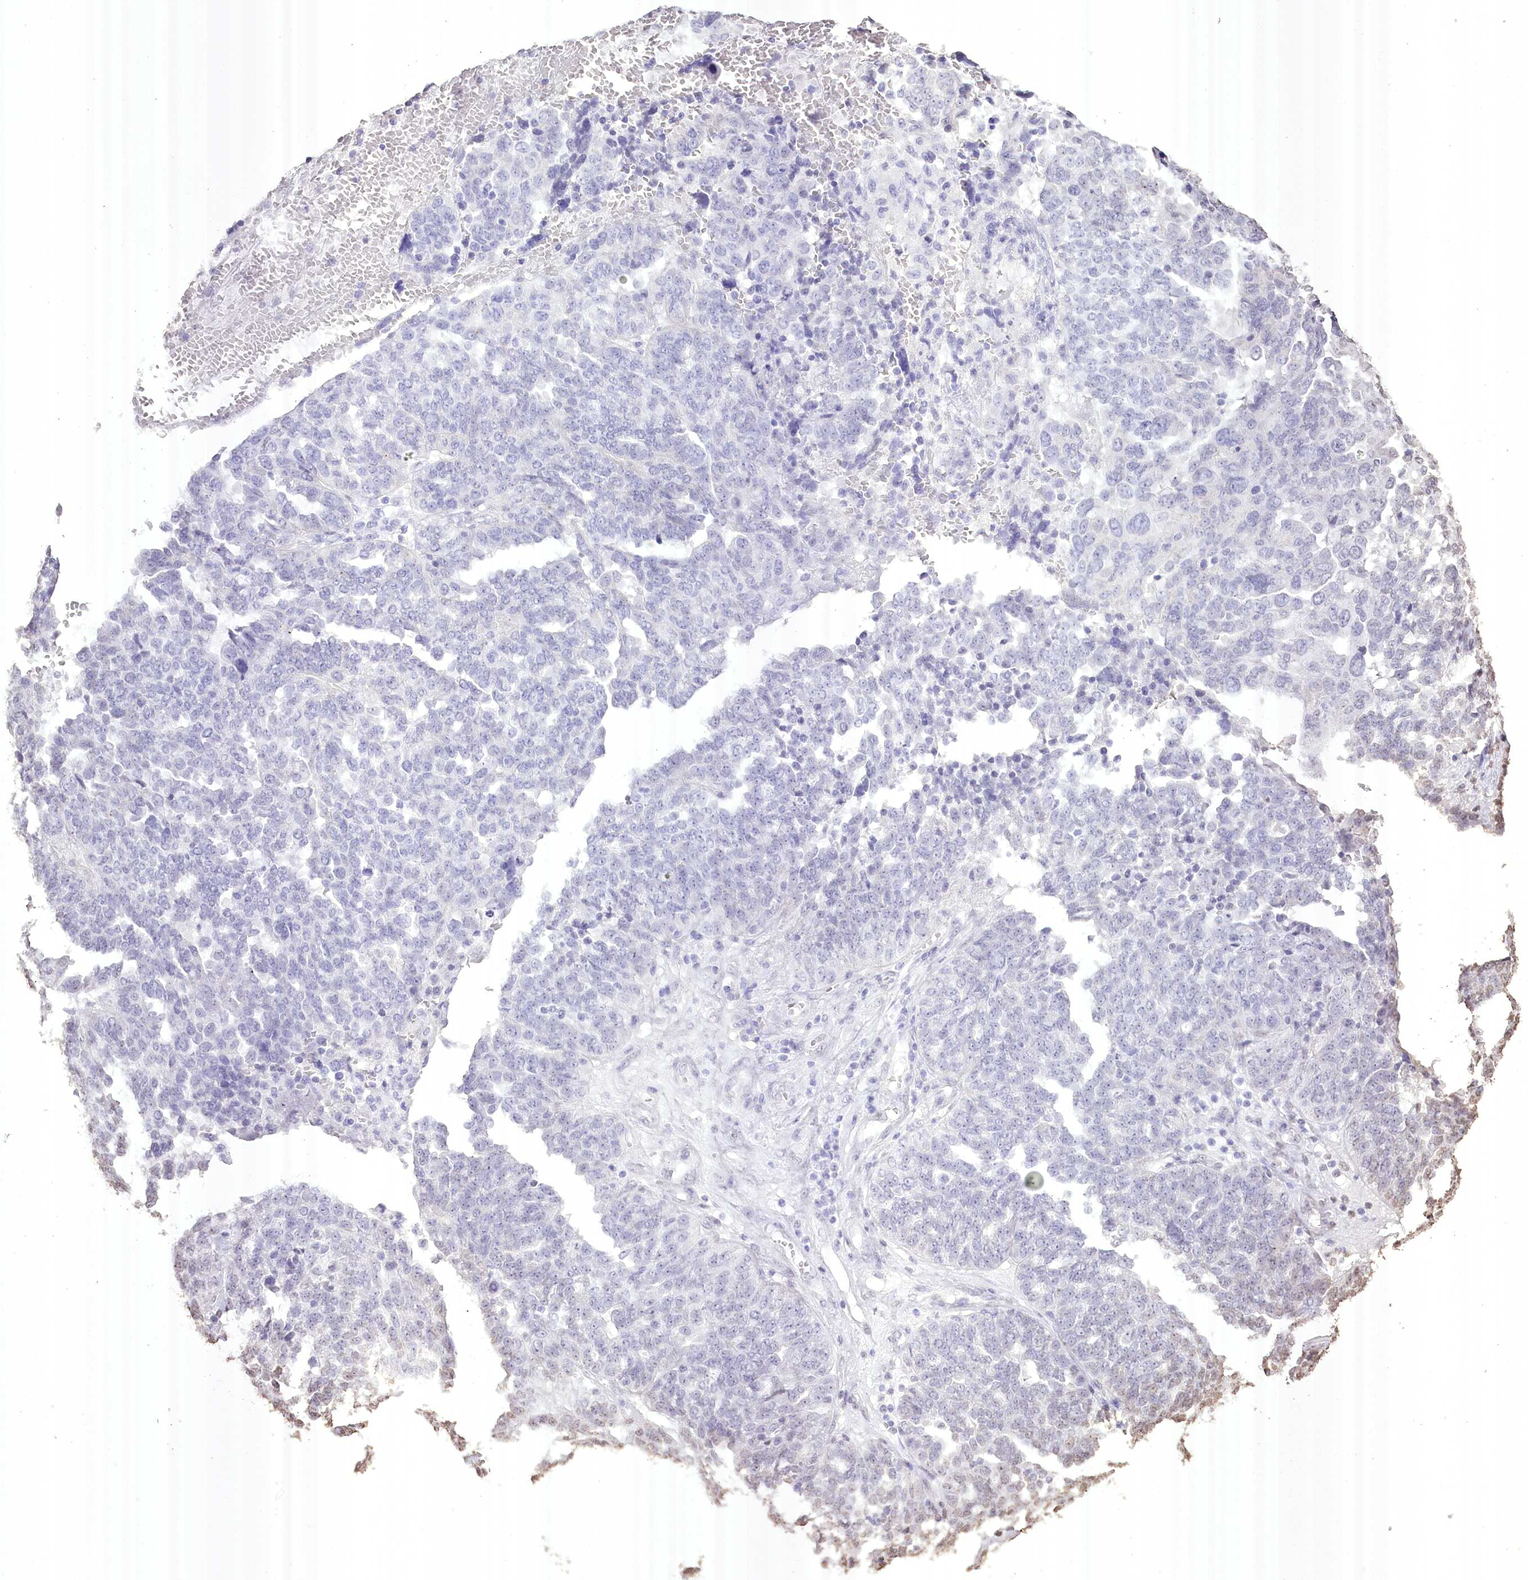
{"staining": {"intensity": "negative", "quantity": "none", "location": "none"}, "tissue": "ovarian cancer", "cell_type": "Tumor cells", "image_type": "cancer", "snomed": [{"axis": "morphology", "description": "Cystadenocarcinoma, serous, NOS"}, {"axis": "topography", "description": "Ovary"}], "caption": "High power microscopy histopathology image of an immunohistochemistry (IHC) histopathology image of serous cystadenocarcinoma (ovarian), revealing no significant staining in tumor cells. Nuclei are stained in blue.", "gene": "SLC39A10", "patient": {"sex": "female", "age": 59}}